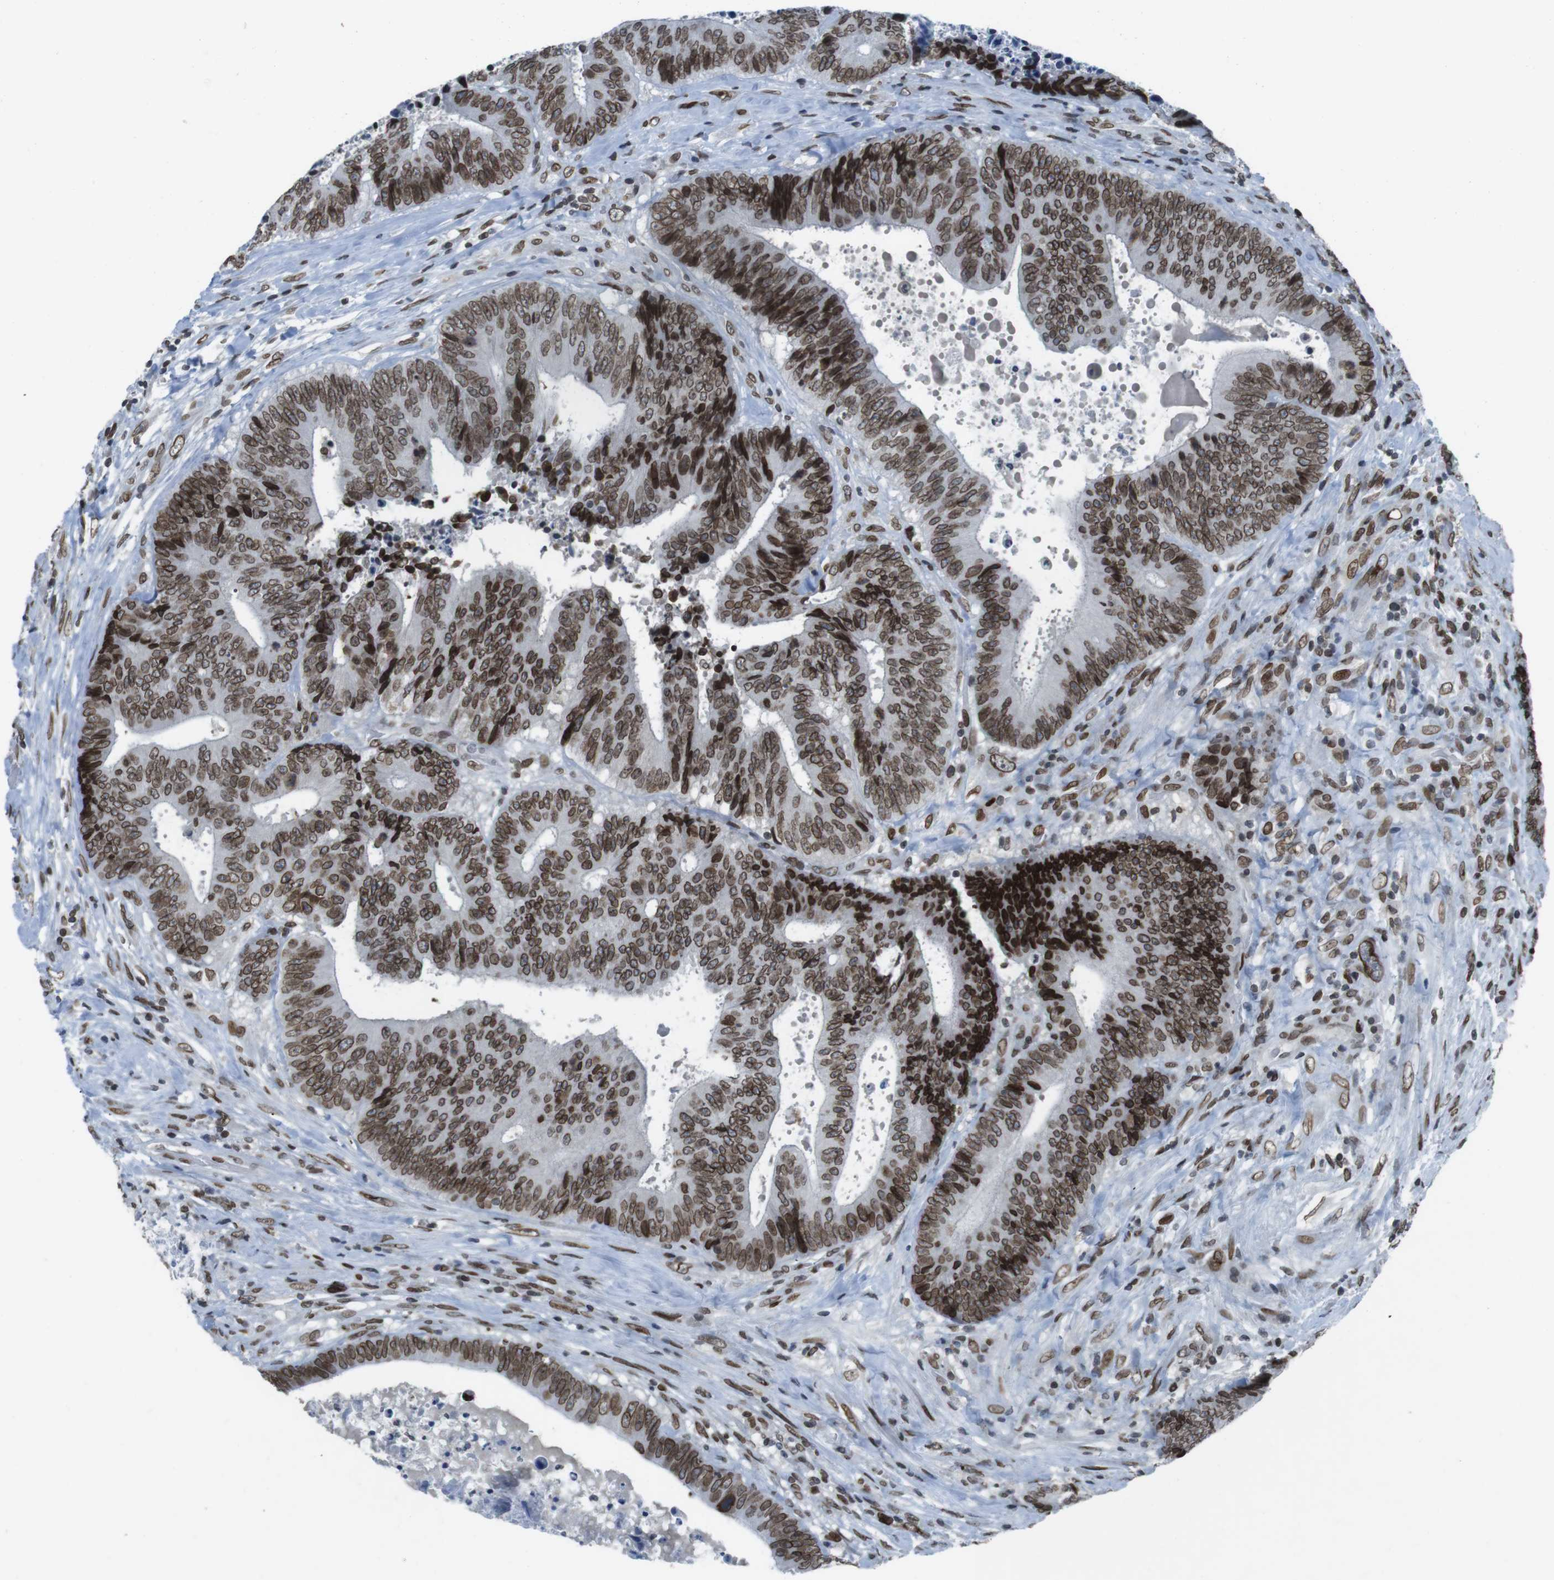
{"staining": {"intensity": "strong", "quantity": ">75%", "location": "cytoplasmic/membranous,nuclear"}, "tissue": "colorectal cancer", "cell_type": "Tumor cells", "image_type": "cancer", "snomed": [{"axis": "morphology", "description": "Adenocarcinoma, NOS"}, {"axis": "topography", "description": "Rectum"}], "caption": "Tumor cells display strong cytoplasmic/membranous and nuclear staining in about >75% of cells in colorectal cancer. Using DAB (brown) and hematoxylin (blue) stains, captured at high magnification using brightfield microscopy.", "gene": "MAD1L1", "patient": {"sex": "male", "age": 72}}